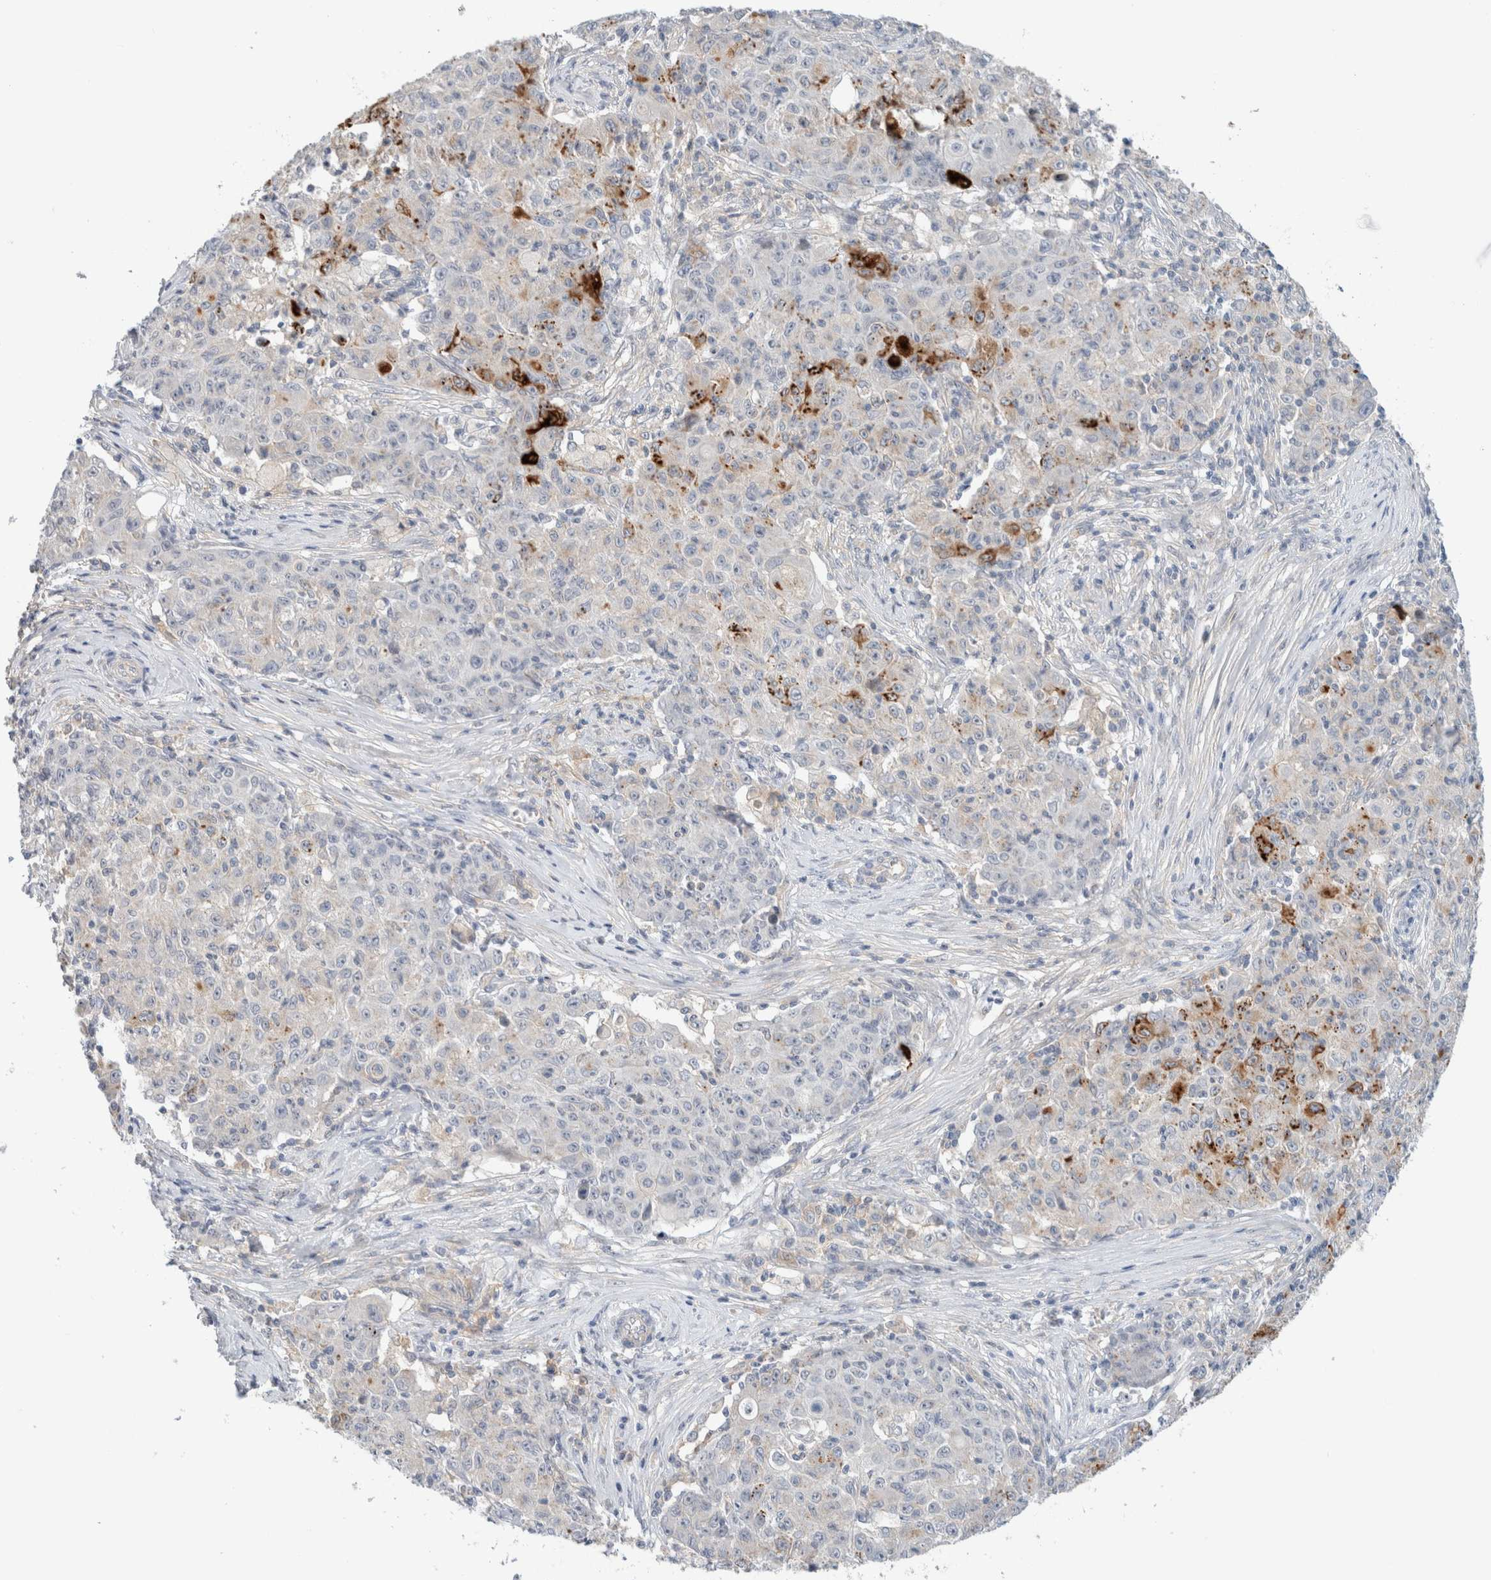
{"staining": {"intensity": "moderate", "quantity": "<25%", "location": "cytoplasmic/membranous"}, "tissue": "ovarian cancer", "cell_type": "Tumor cells", "image_type": "cancer", "snomed": [{"axis": "morphology", "description": "Carcinoma, endometroid"}, {"axis": "topography", "description": "Ovary"}], "caption": "Endometroid carcinoma (ovarian) stained for a protein shows moderate cytoplasmic/membranous positivity in tumor cells.", "gene": "SDR16C5", "patient": {"sex": "female", "age": 42}}